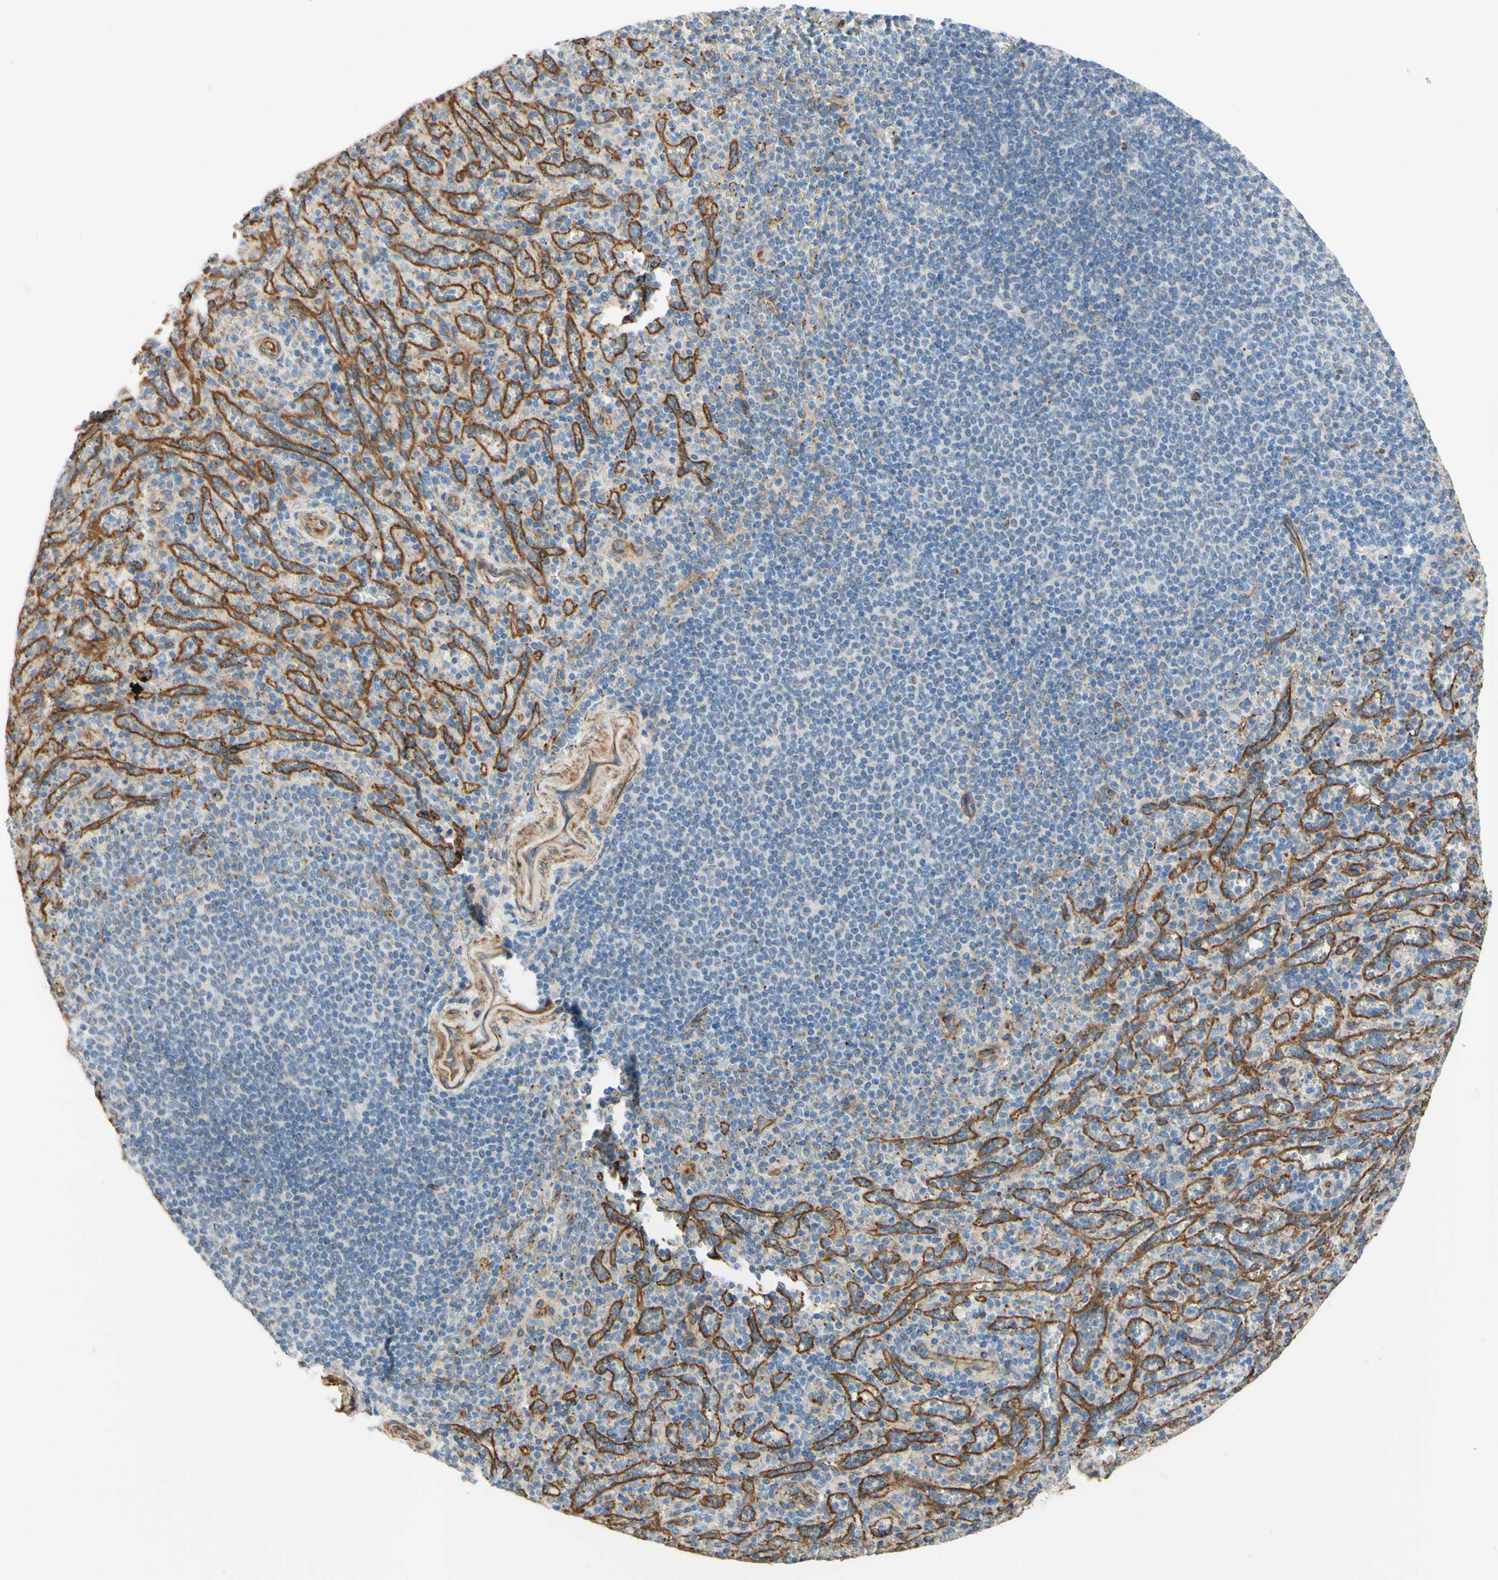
{"staining": {"intensity": "negative", "quantity": "none", "location": "none"}, "tissue": "spleen", "cell_type": "Cells in red pulp", "image_type": "normal", "snomed": [{"axis": "morphology", "description": "Normal tissue, NOS"}, {"axis": "topography", "description": "Spleen"}], "caption": "Immunohistochemical staining of unremarkable human spleen exhibits no significant staining in cells in red pulp.", "gene": "ENDOD1", "patient": {"sex": "male", "age": 36}}